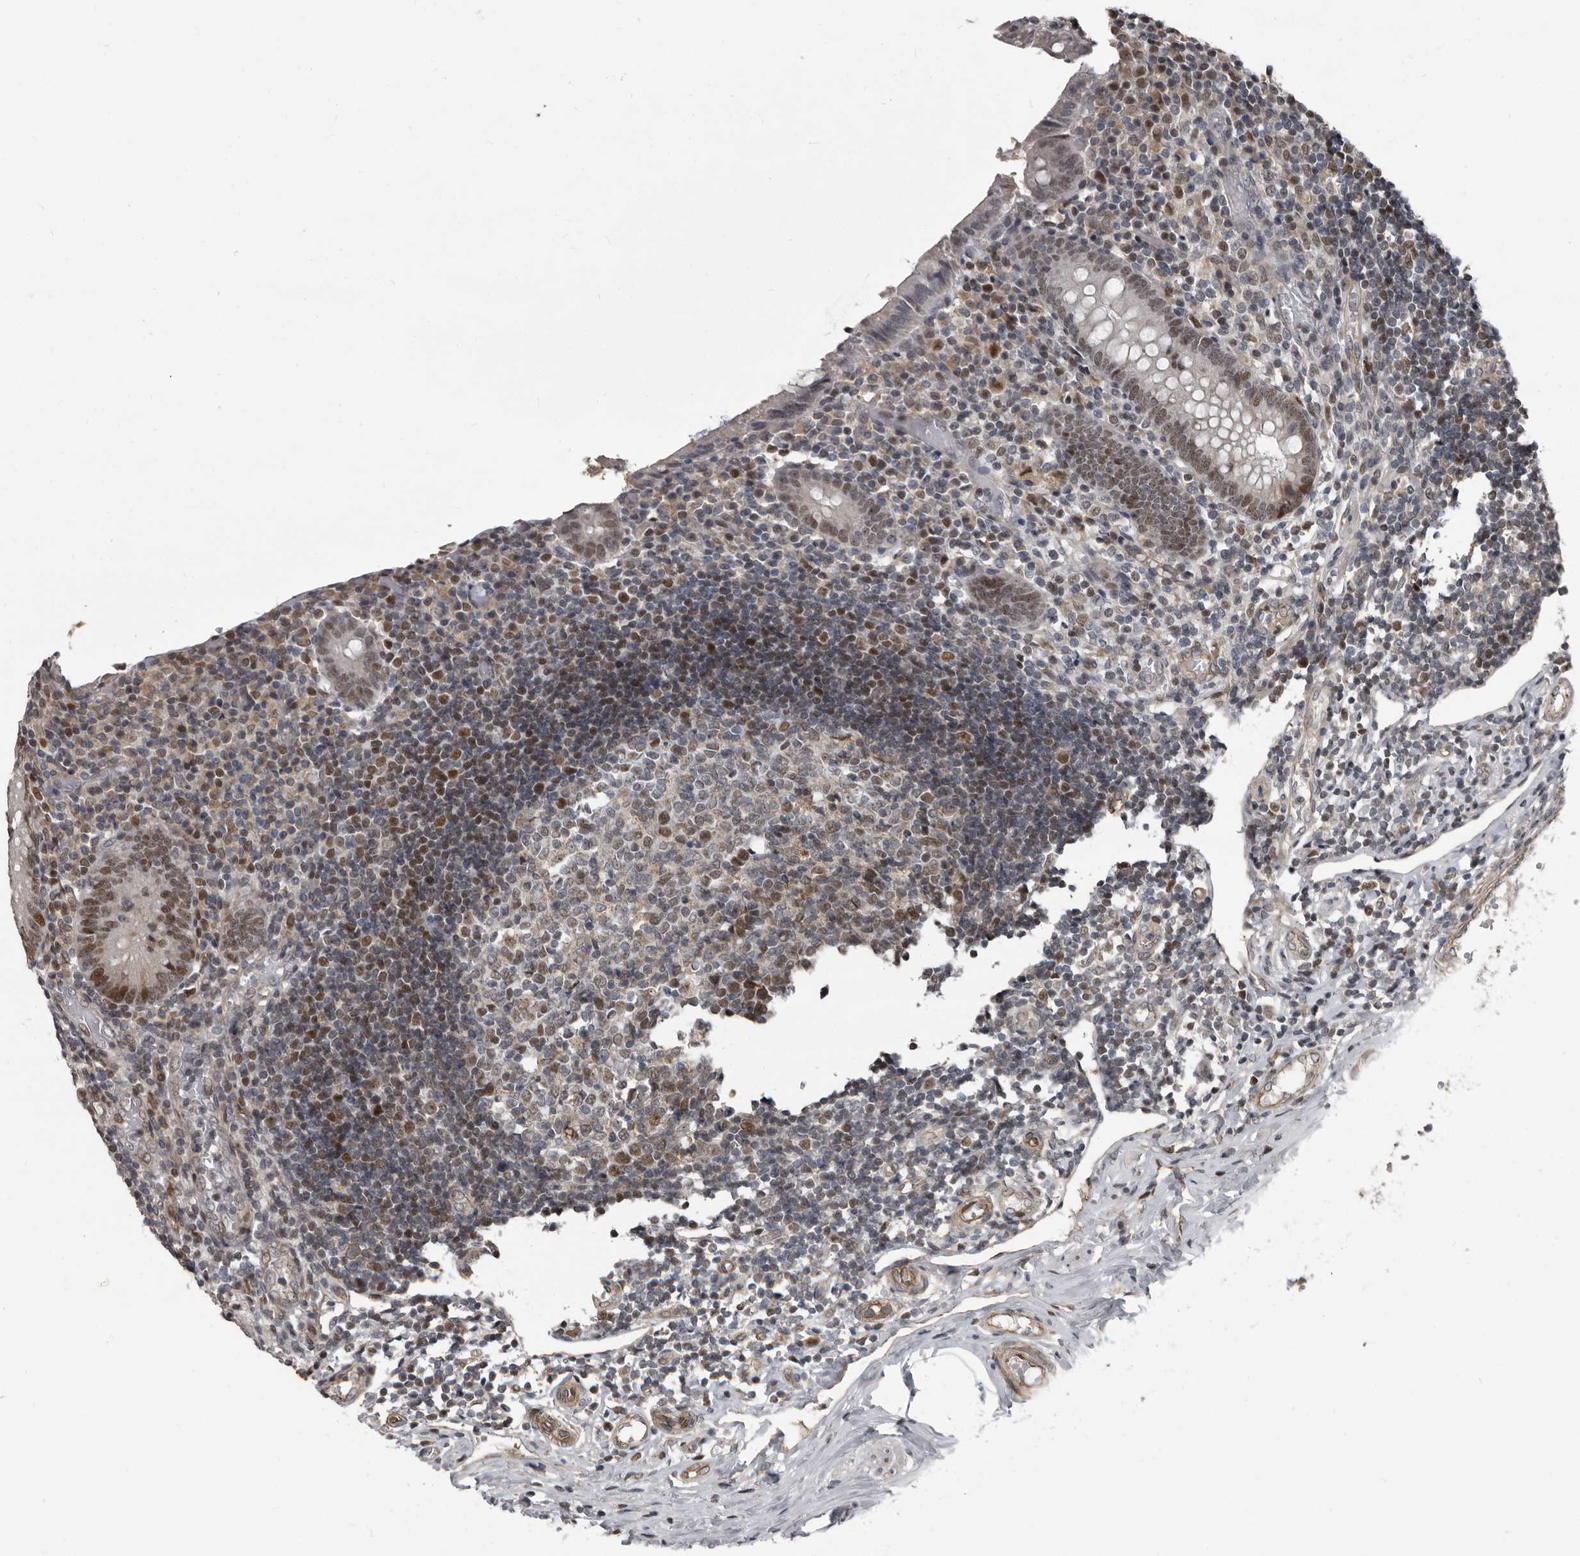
{"staining": {"intensity": "moderate", "quantity": ">75%", "location": "nuclear"}, "tissue": "appendix", "cell_type": "Glandular cells", "image_type": "normal", "snomed": [{"axis": "morphology", "description": "Normal tissue, NOS"}, {"axis": "topography", "description": "Appendix"}], "caption": "A high-resolution micrograph shows immunohistochemistry staining of unremarkable appendix, which displays moderate nuclear expression in approximately >75% of glandular cells.", "gene": "CHD1L", "patient": {"sex": "female", "age": 17}}